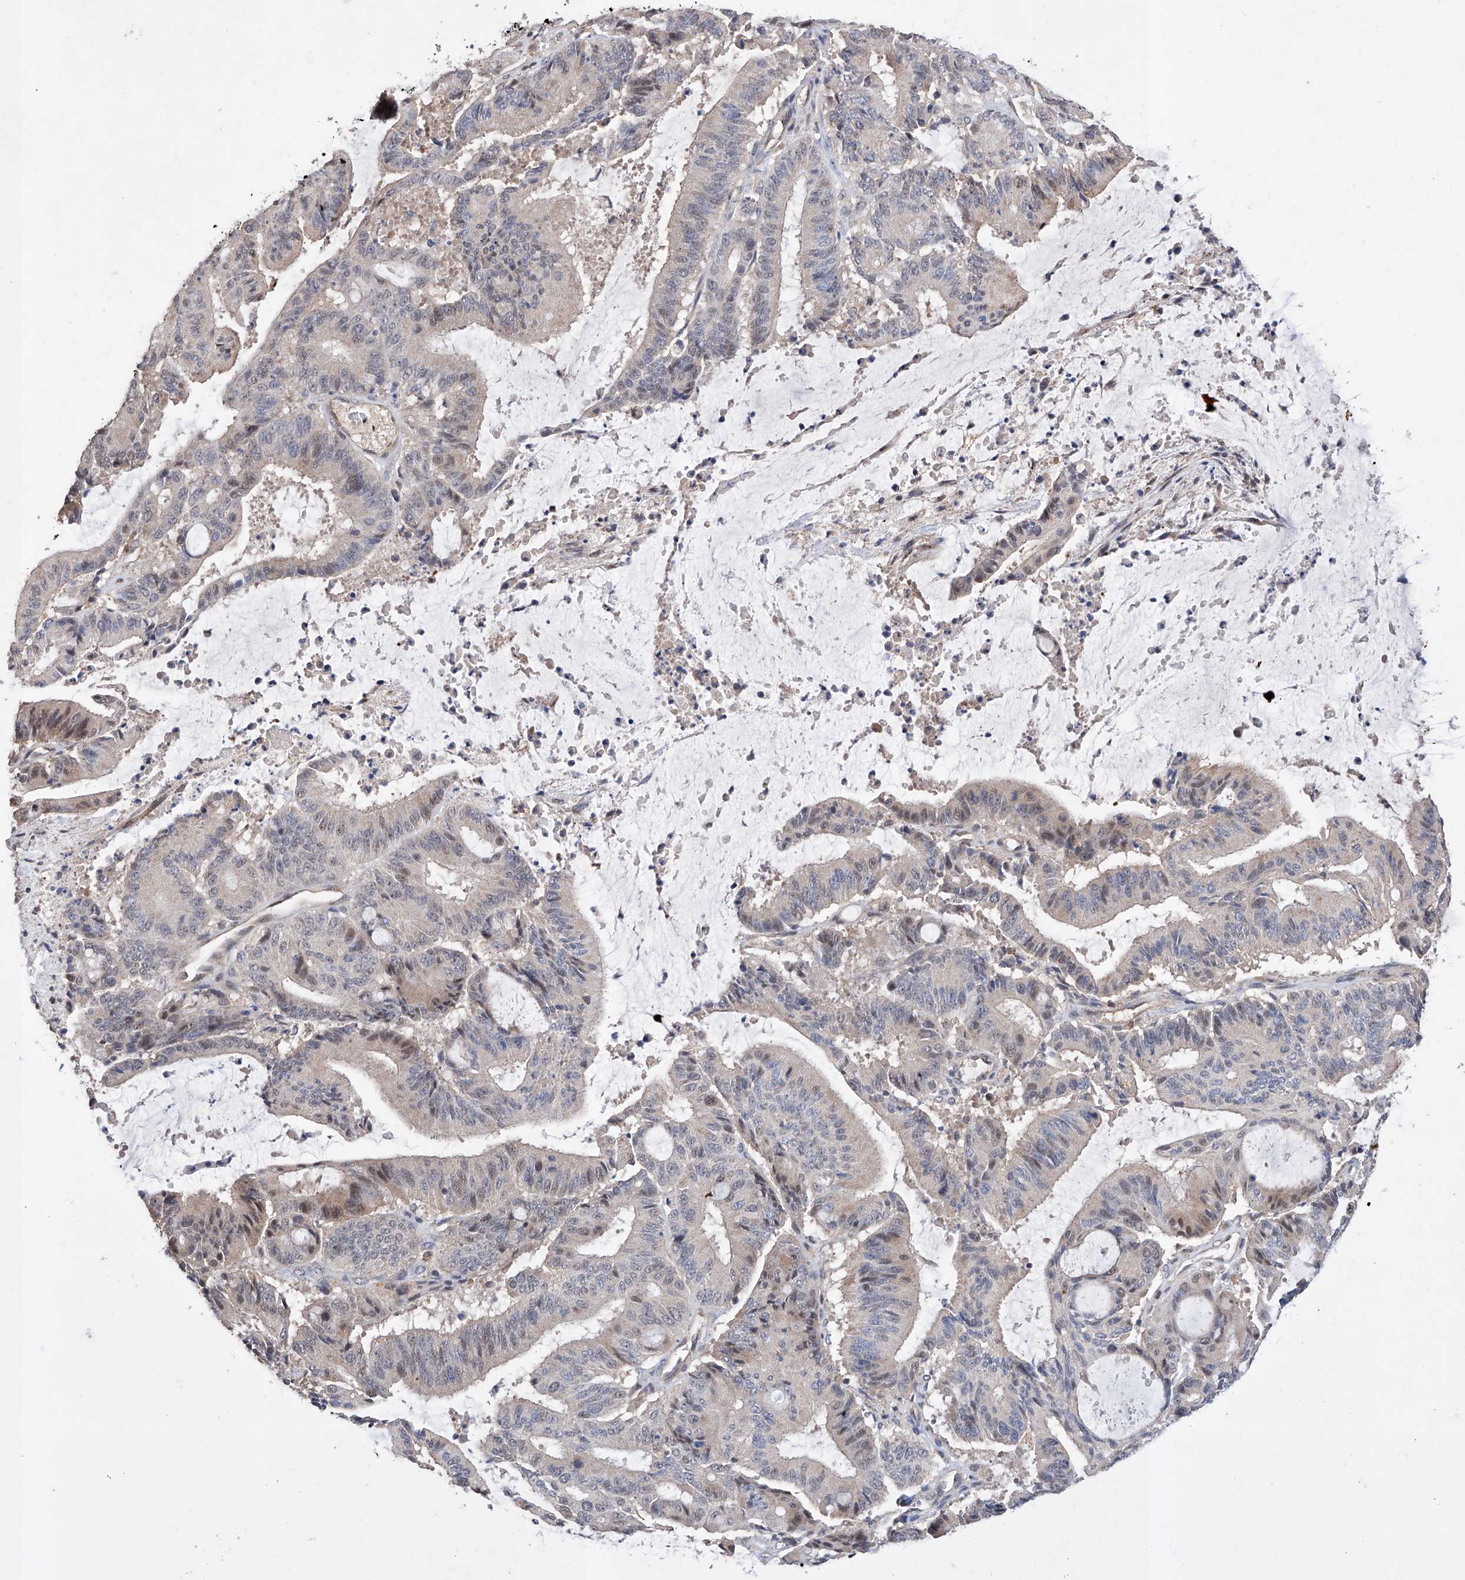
{"staining": {"intensity": "moderate", "quantity": "<25%", "location": "nuclear"}, "tissue": "liver cancer", "cell_type": "Tumor cells", "image_type": "cancer", "snomed": [{"axis": "morphology", "description": "Normal tissue, NOS"}, {"axis": "morphology", "description": "Cholangiocarcinoma"}, {"axis": "topography", "description": "Liver"}, {"axis": "topography", "description": "Peripheral nerve tissue"}], "caption": "Liver cancer (cholangiocarcinoma) was stained to show a protein in brown. There is low levels of moderate nuclear staining in about <25% of tumor cells.", "gene": "AFG1L", "patient": {"sex": "female", "age": 73}}